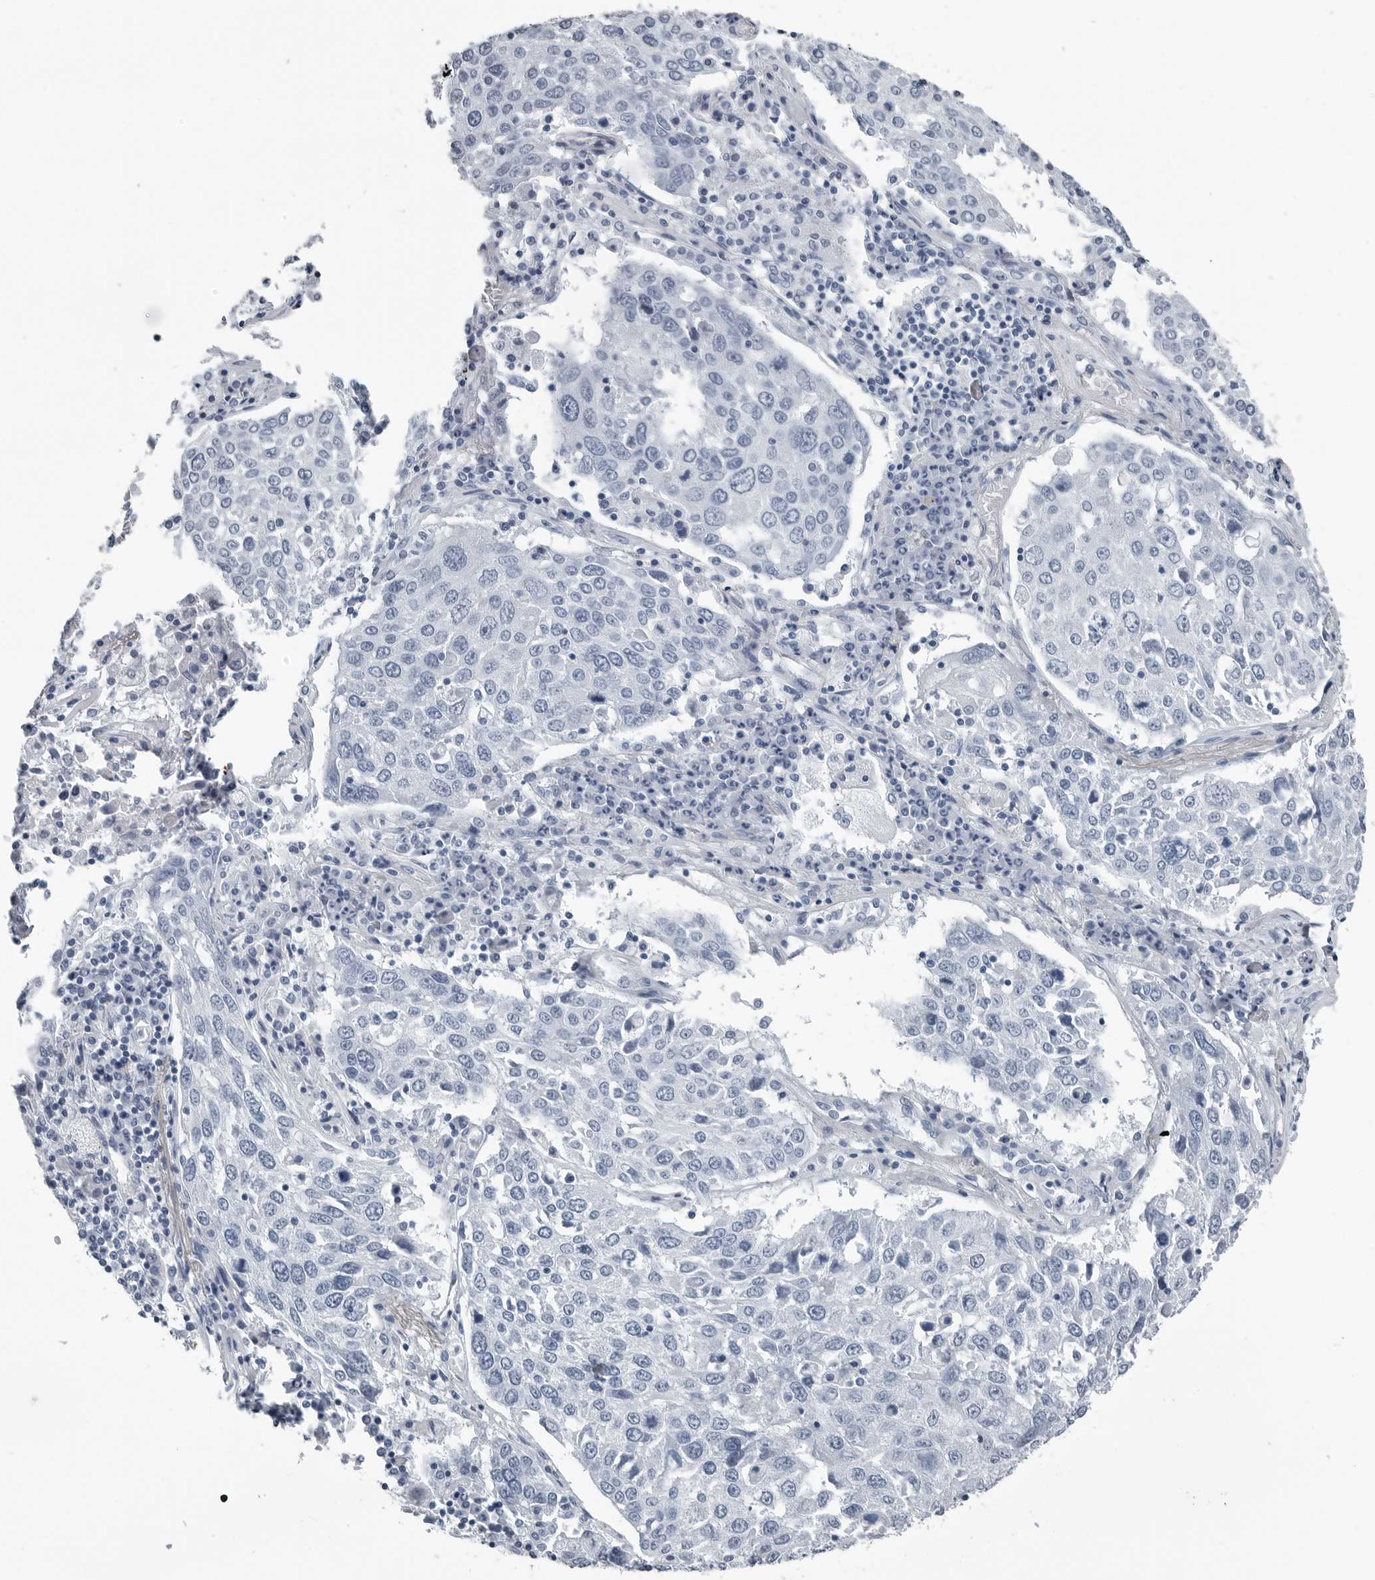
{"staining": {"intensity": "negative", "quantity": "none", "location": "none"}, "tissue": "lung cancer", "cell_type": "Tumor cells", "image_type": "cancer", "snomed": [{"axis": "morphology", "description": "Squamous cell carcinoma, NOS"}, {"axis": "topography", "description": "Lung"}], "caption": "A micrograph of human lung cancer (squamous cell carcinoma) is negative for staining in tumor cells. (DAB (3,3'-diaminobenzidine) immunohistochemistry (IHC), high magnification).", "gene": "SPINK1", "patient": {"sex": "male", "age": 65}}